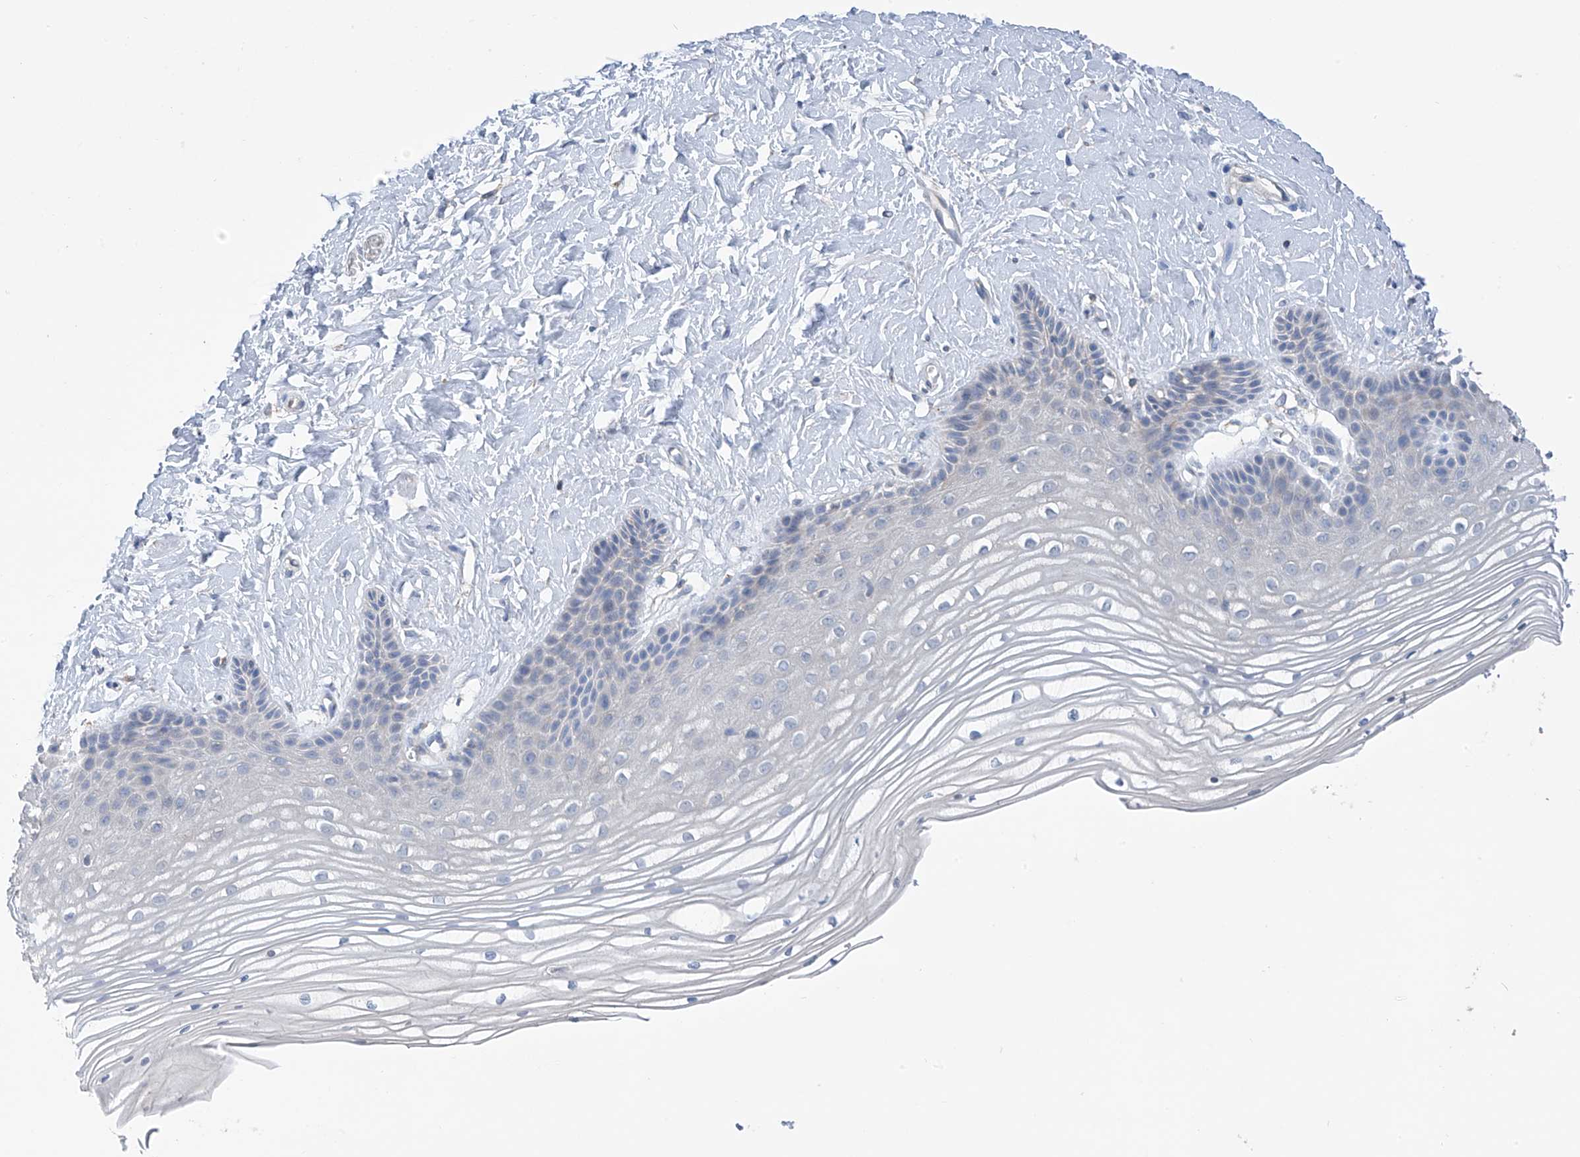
{"staining": {"intensity": "negative", "quantity": "none", "location": "none"}, "tissue": "vagina", "cell_type": "Squamous epithelial cells", "image_type": "normal", "snomed": [{"axis": "morphology", "description": "Normal tissue, NOS"}, {"axis": "topography", "description": "Vagina"}, {"axis": "topography", "description": "Cervix"}], "caption": "Image shows no significant protein positivity in squamous epithelial cells of normal vagina. (Immunohistochemistry, brightfield microscopy, high magnification).", "gene": "SYN3", "patient": {"sex": "female", "age": 40}}